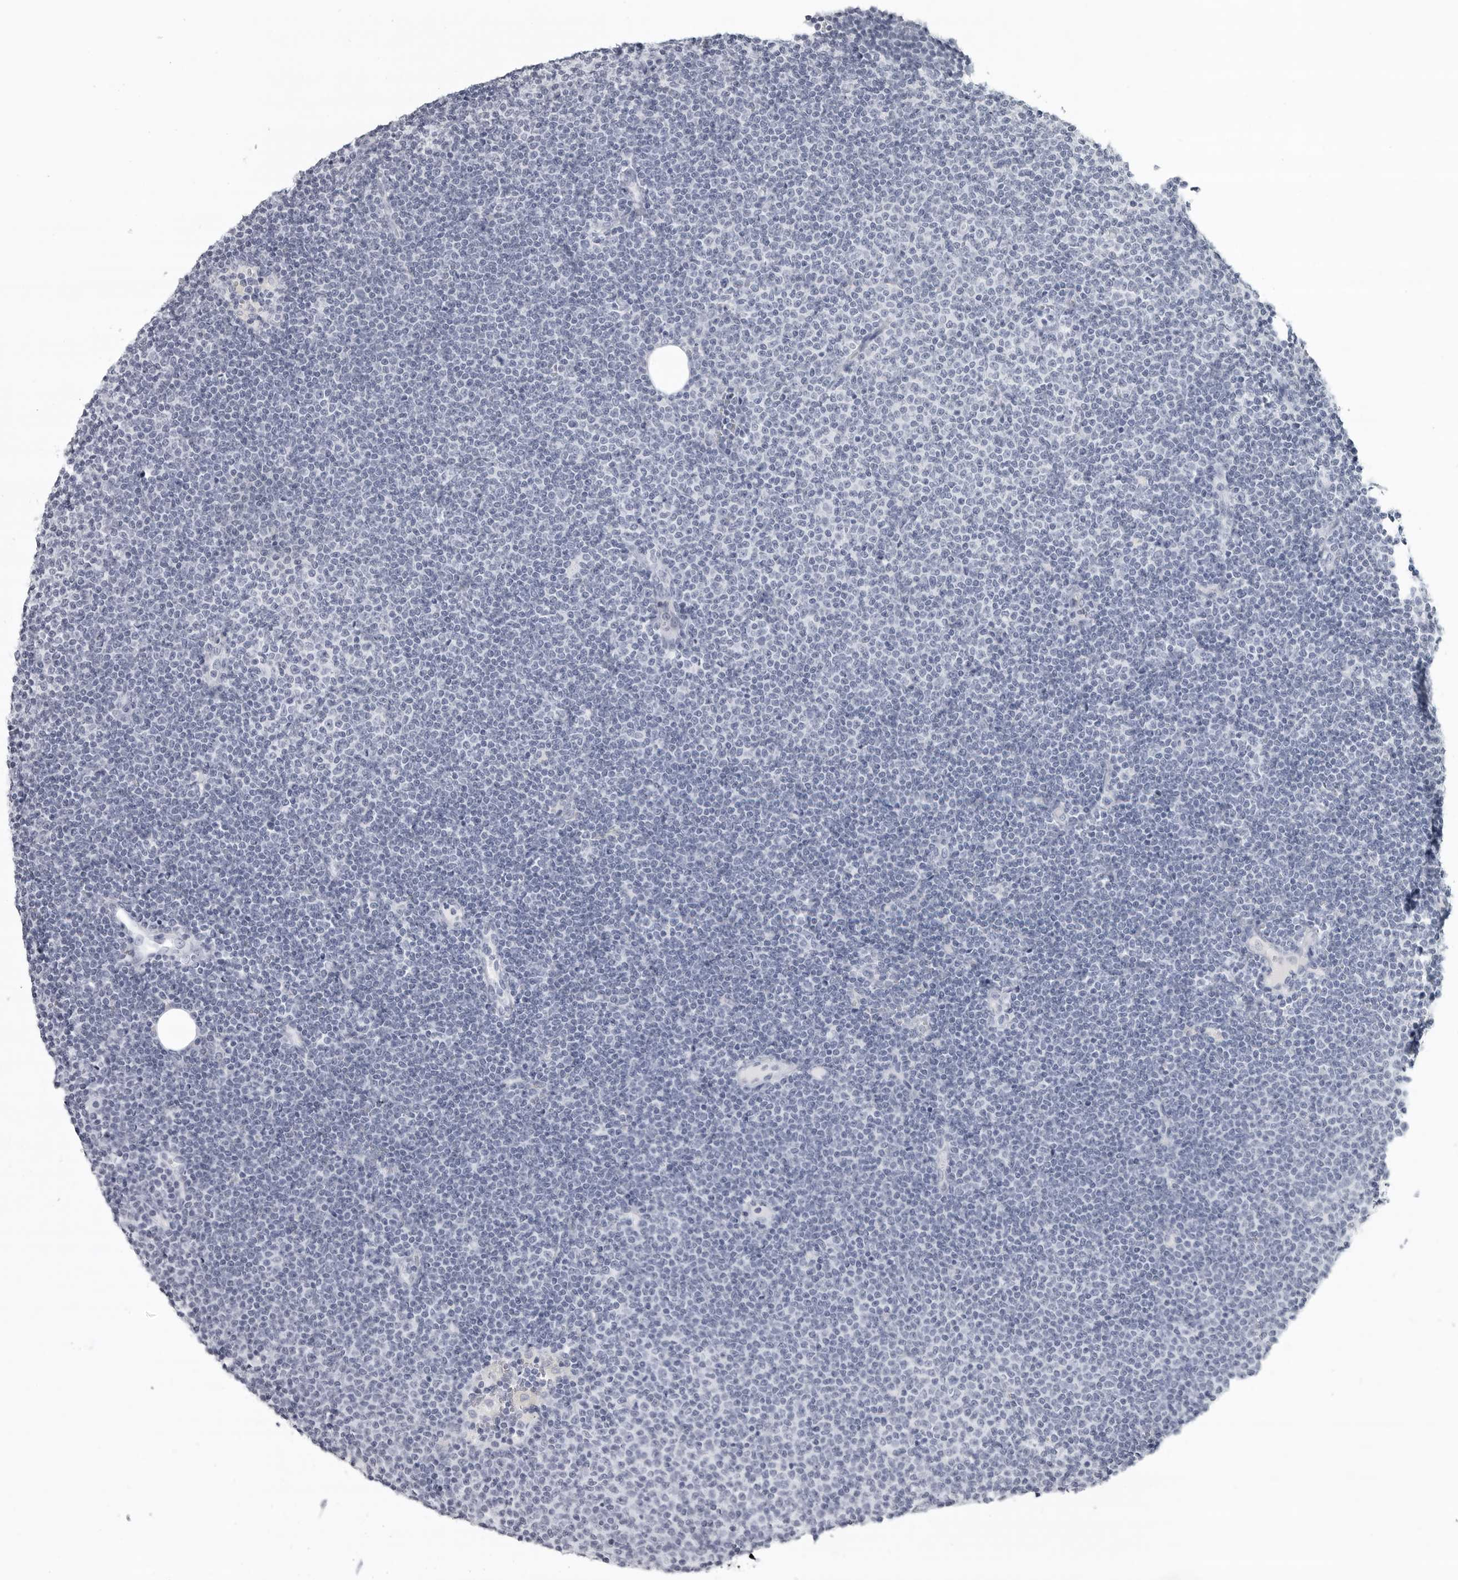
{"staining": {"intensity": "negative", "quantity": "none", "location": "none"}, "tissue": "lymphoma", "cell_type": "Tumor cells", "image_type": "cancer", "snomed": [{"axis": "morphology", "description": "Malignant lymphoma, non-Hodgkin's type, Low grade"}, {"axis": "topography", "description": "Lymph node"}], "caption": "Tumor cells are negative for brown protein staining in lymphoma.", "gene": "LY6D", "patient": {"sex": "female", "age": 53}}